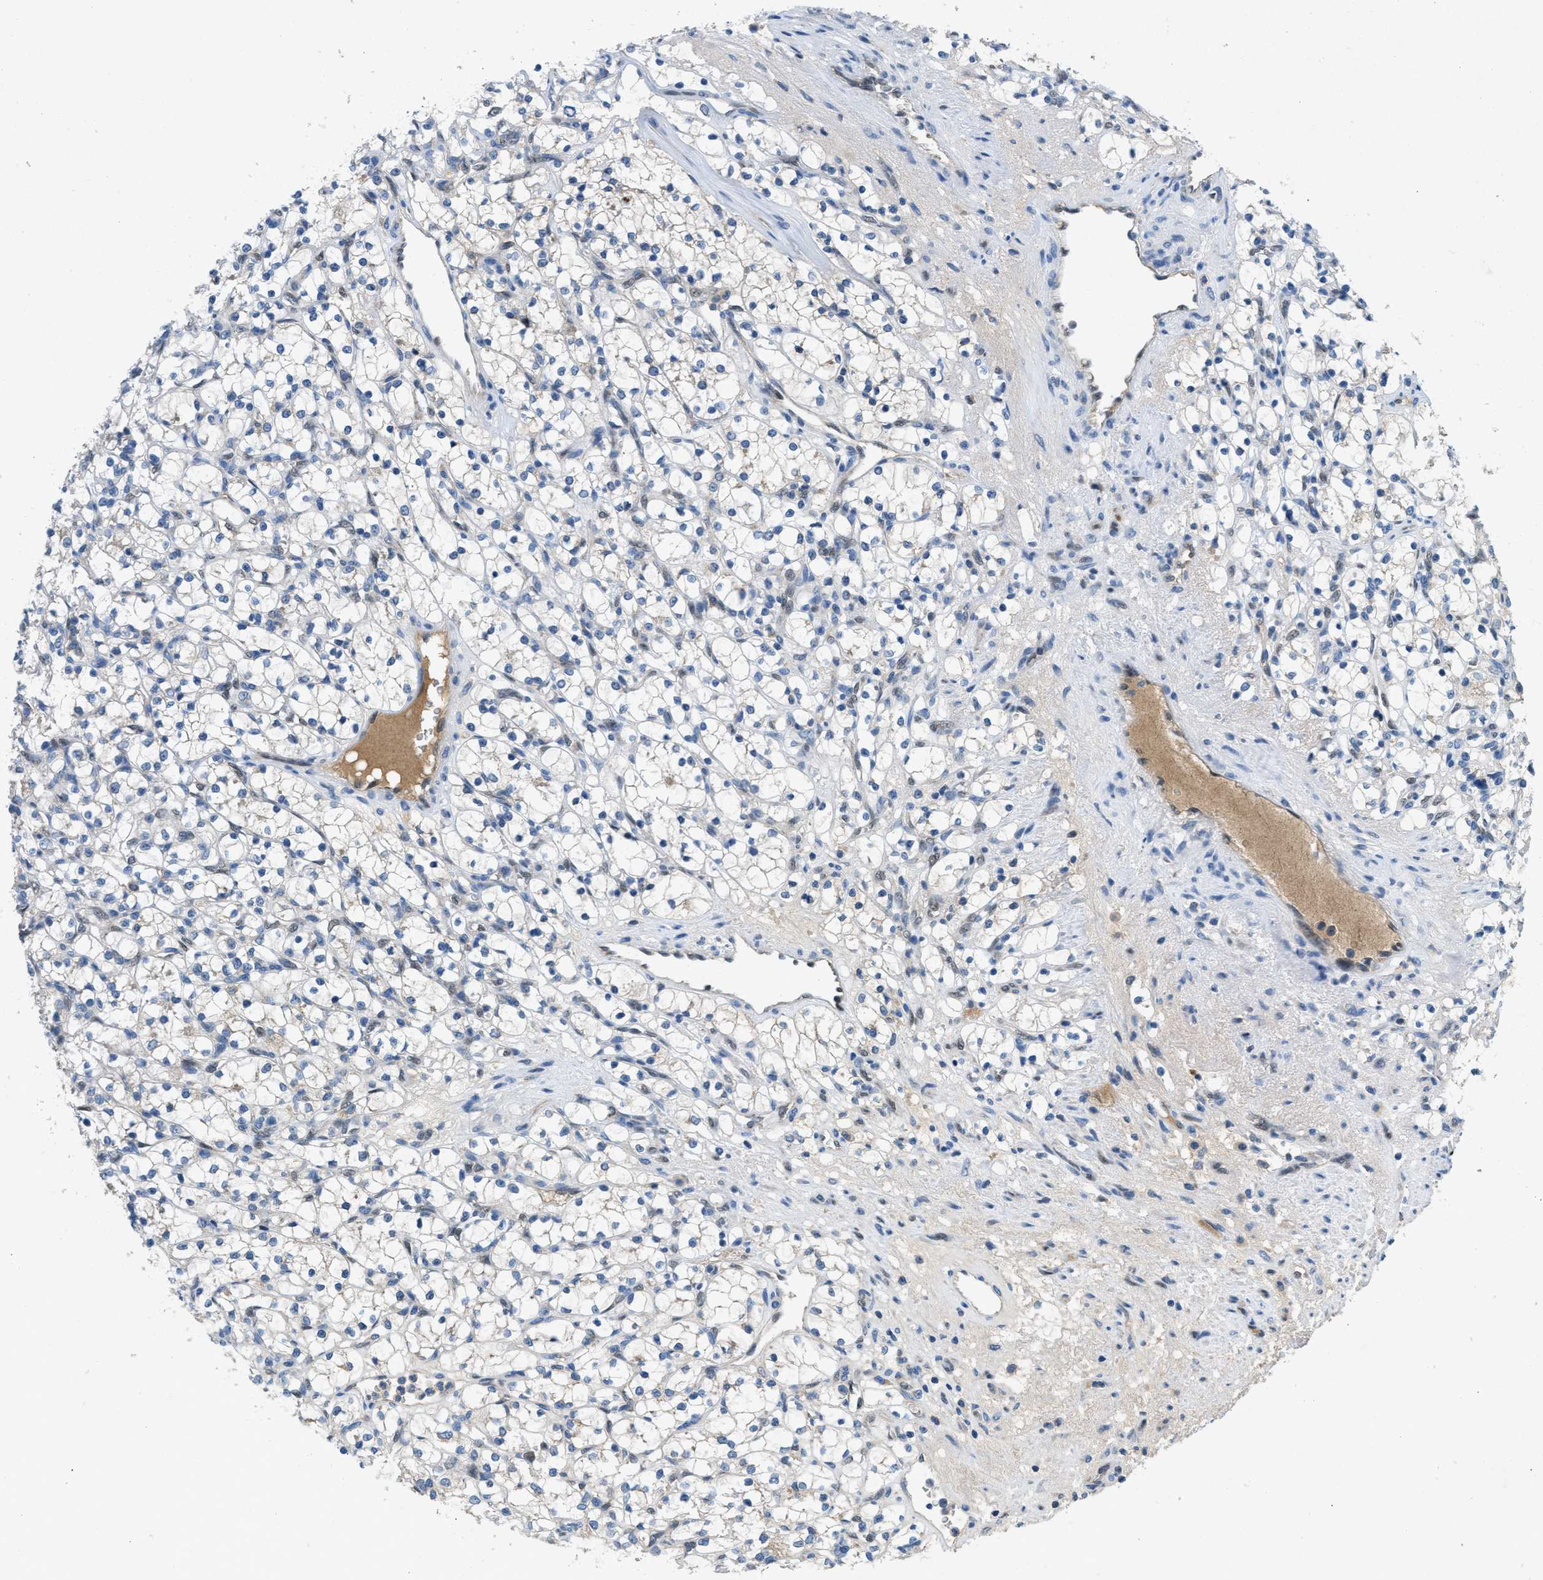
{"staining": {"intensity": "negative", "quantity": "none", "location": "none"}, "tissue": "renal cancer", "cell_type": "Tumor cells", "image_type": "cancer", "snomed": [{"axis": "morphology", "description": "Adenocarcinoma, NOS"}, {"axis": "topography", "description": "Kidney"}], "caption": "Tumor cells show no significant expression in renal cancer (adenocarcinoma). (Immunohistochemistry, brightfield microscopy, high magnification).", "gene": "PNKD", "patient": {"sex": "female", "age": 69}}